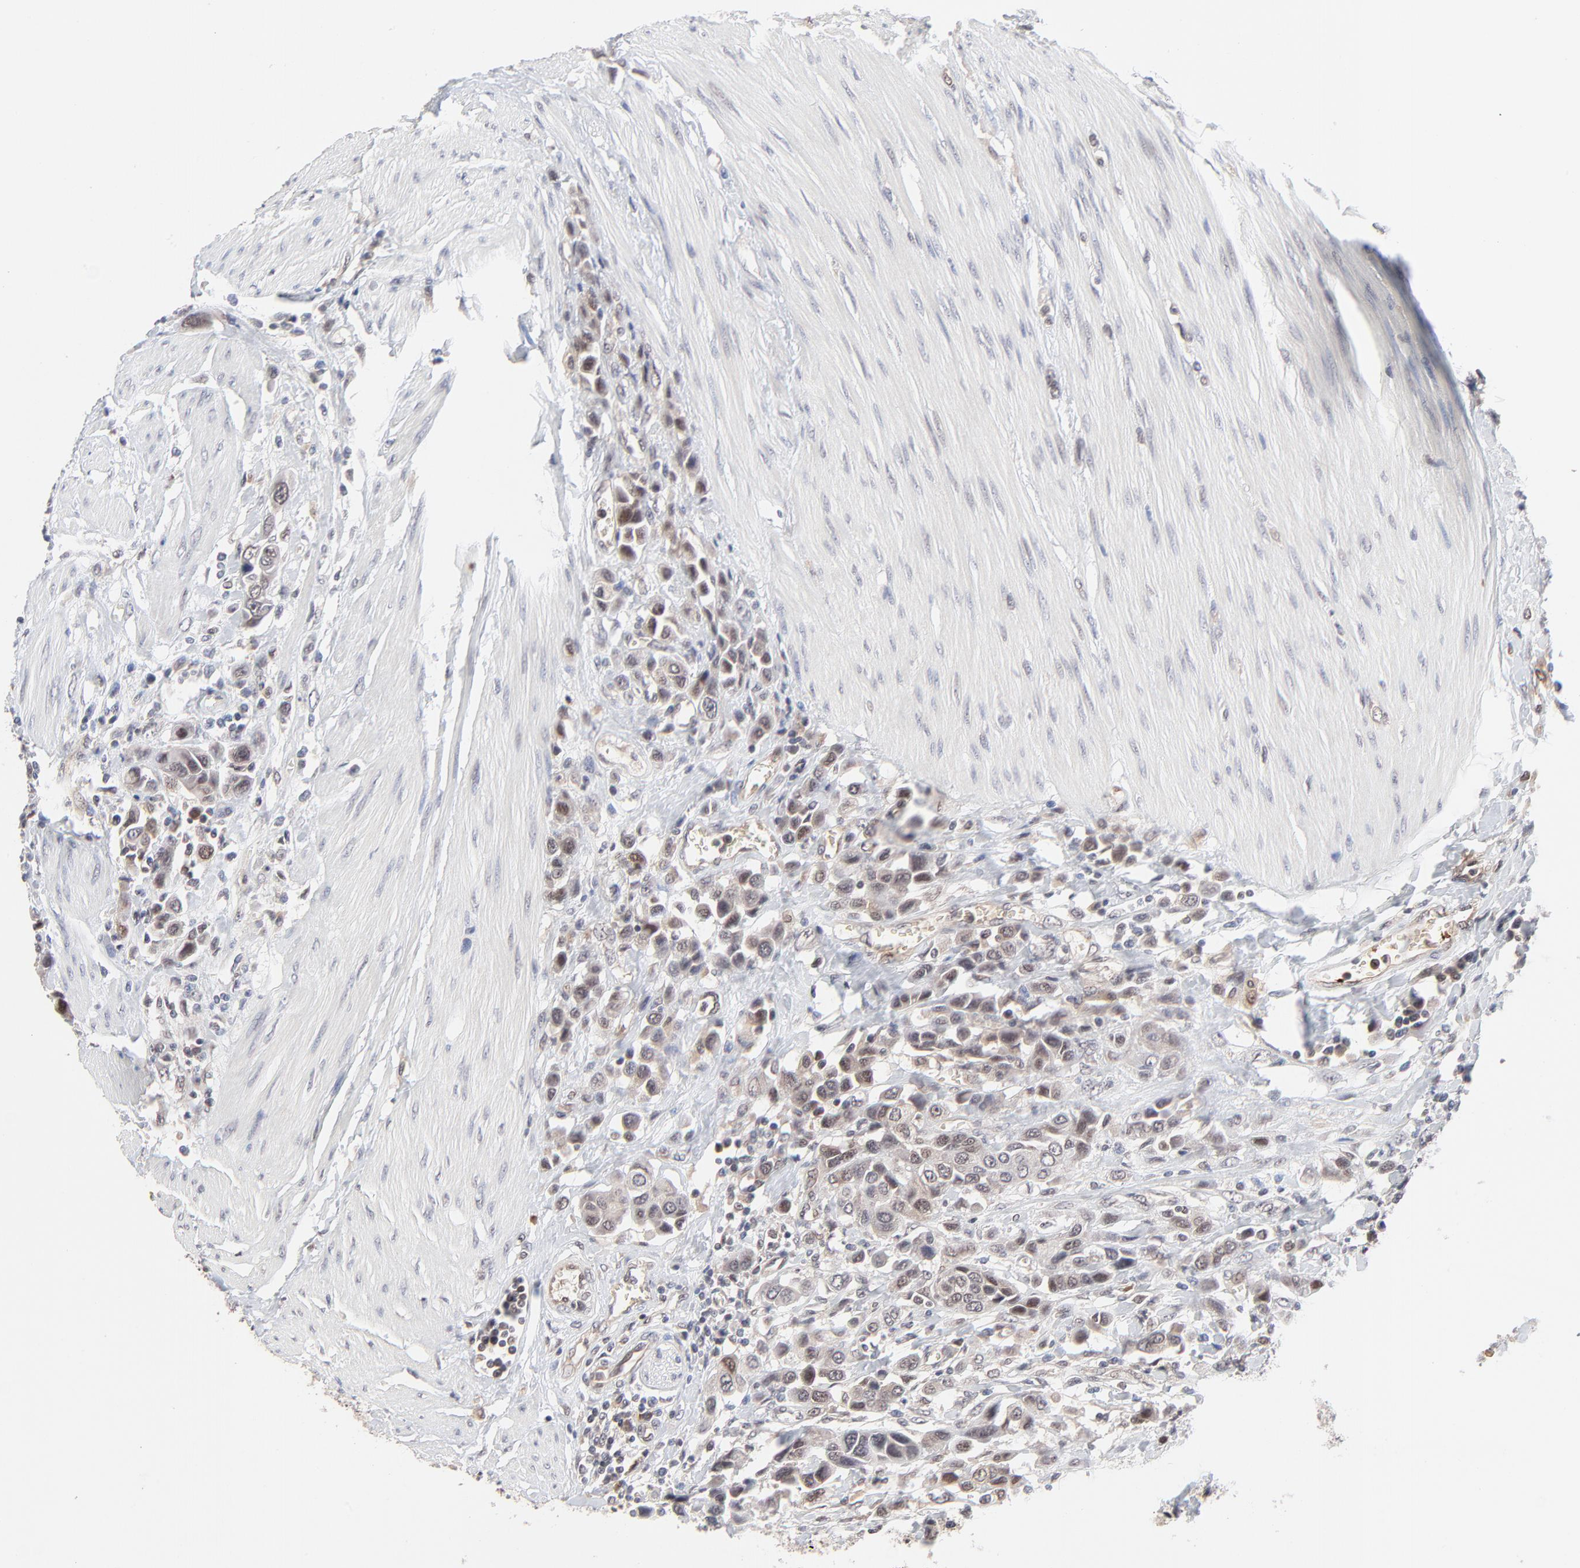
{"staining": {"intensity": "moderate", "quantity": "25%-75%", "location": "cytoplasmic/membranous,nuclear"}, "tissue": "urothelial cancer", "cell_type": "Tumor cells", "image_type": "cancer", "snomed": [{"axis": "morphology", "description": "Urothelial carcinoma, High grade"}, {"axis": "topography", "description": "Urinary bladder"}], "caption": "This is a micrograph of IHC staining of urothelial carcinoma (high-grade), which shows moderate positivity in the cytoplasmic/membranous and nuclear of tumor cells.", "gene": "CASP10", "patient": {"sex": "male", "age": 50}}